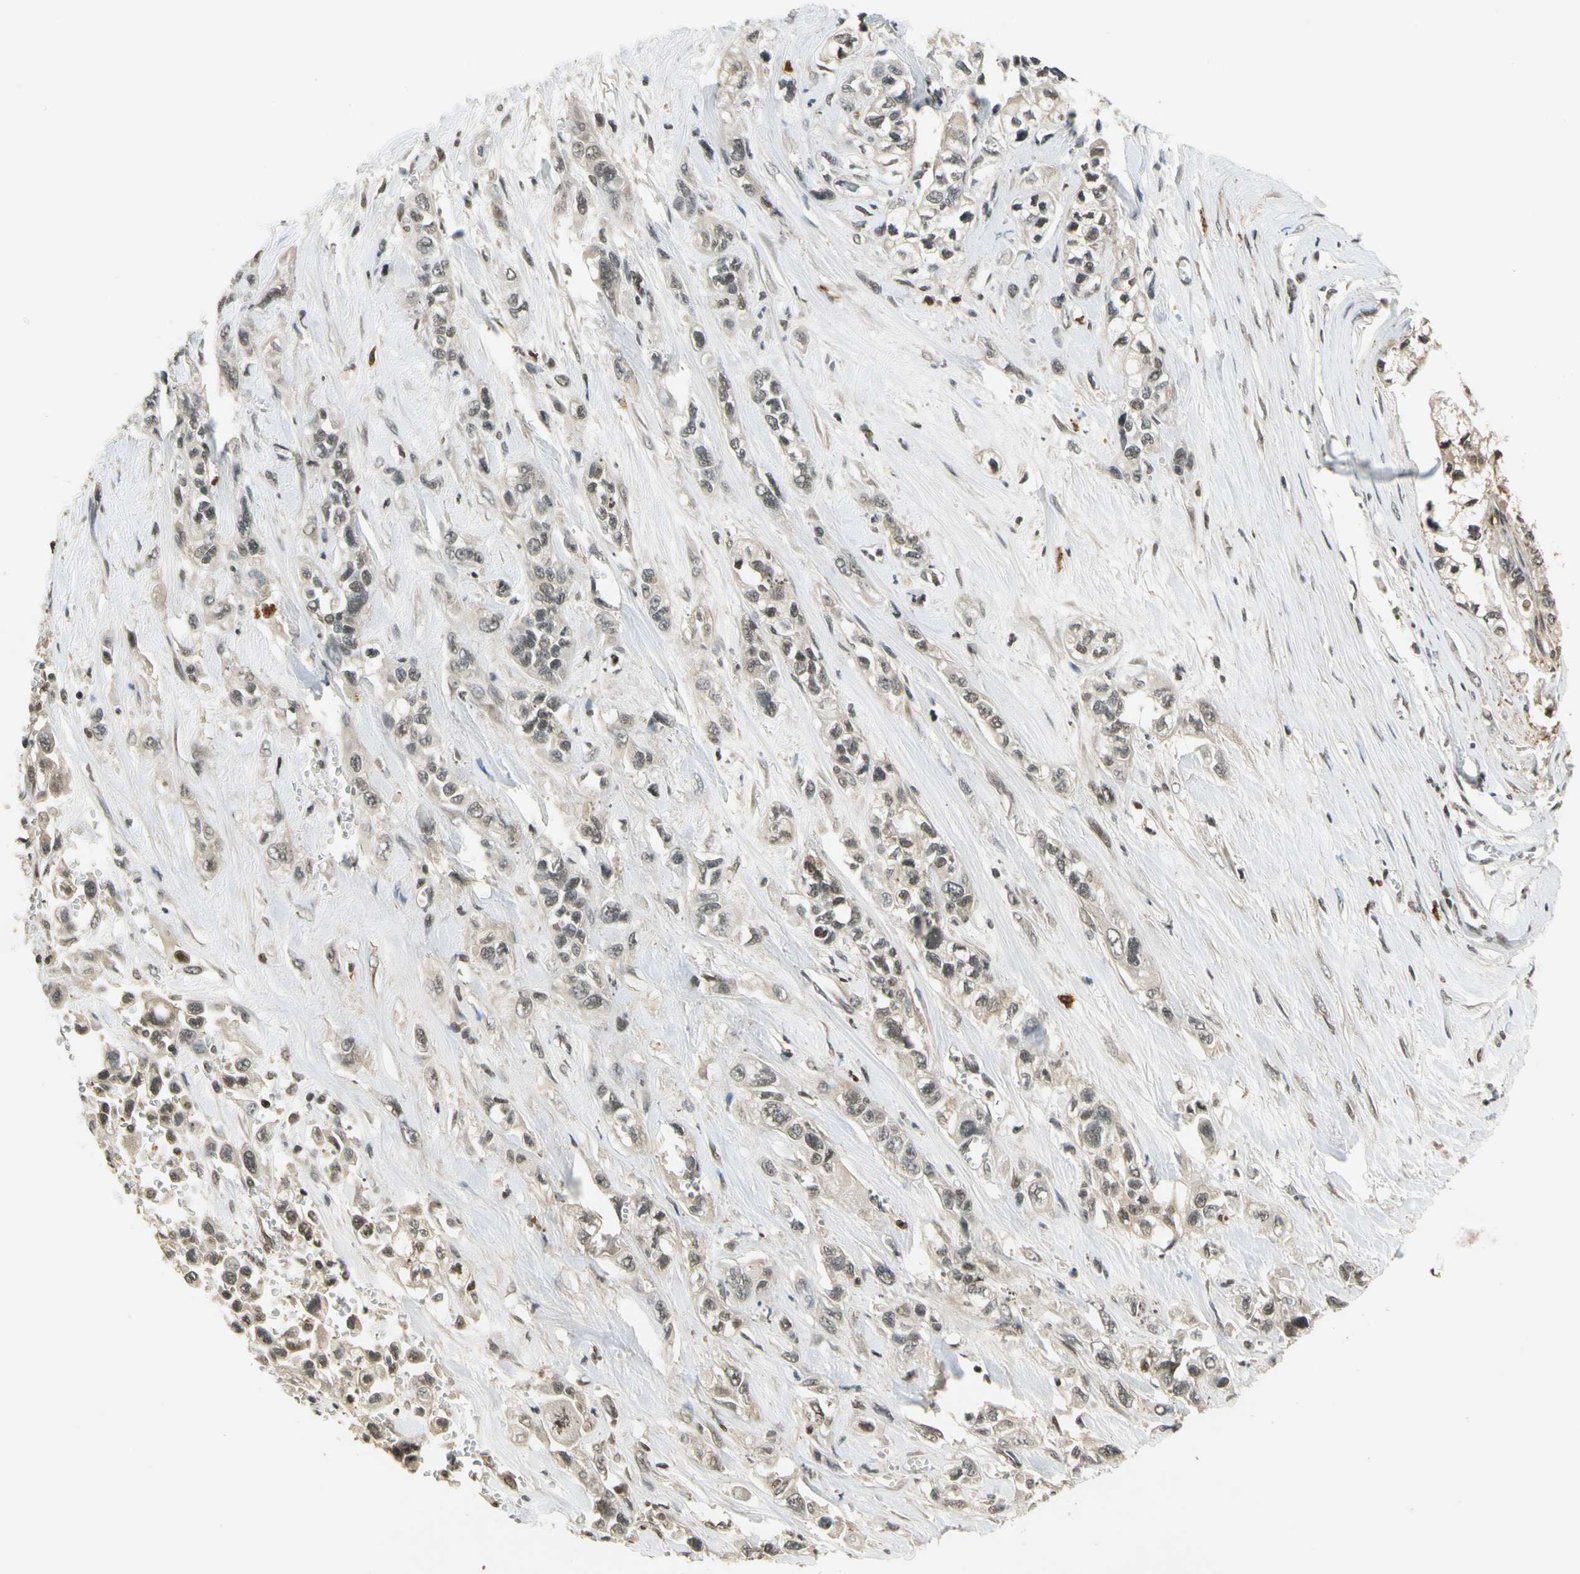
{"staining": {"intensity": "weak", "quantity": ">75%", "location": "cytoplasmic/membranous,nuclear"}, "tissue": "pancreatic cancer", "cell_type": "Tumor cells", "image_type": "cancer", "snomed": [{"axis": "morphology", "description": "Adenocarcinoma, NOS"}, {"axis": "topography", "description": "Pancreas"}], "caption": "Weak cytoplasmic/membranous and nuclear protein staining is seen in approximately >75% of tumor cells in pancreatic adenocarcinoma. The staining was performed using DAB to visualize the protein expression in brown, while the nuclei were stained in blue with hematoxylin (Magnification: 20x).", "gene": "SOD1", "patient": {"sex": "male", "age": 74}}